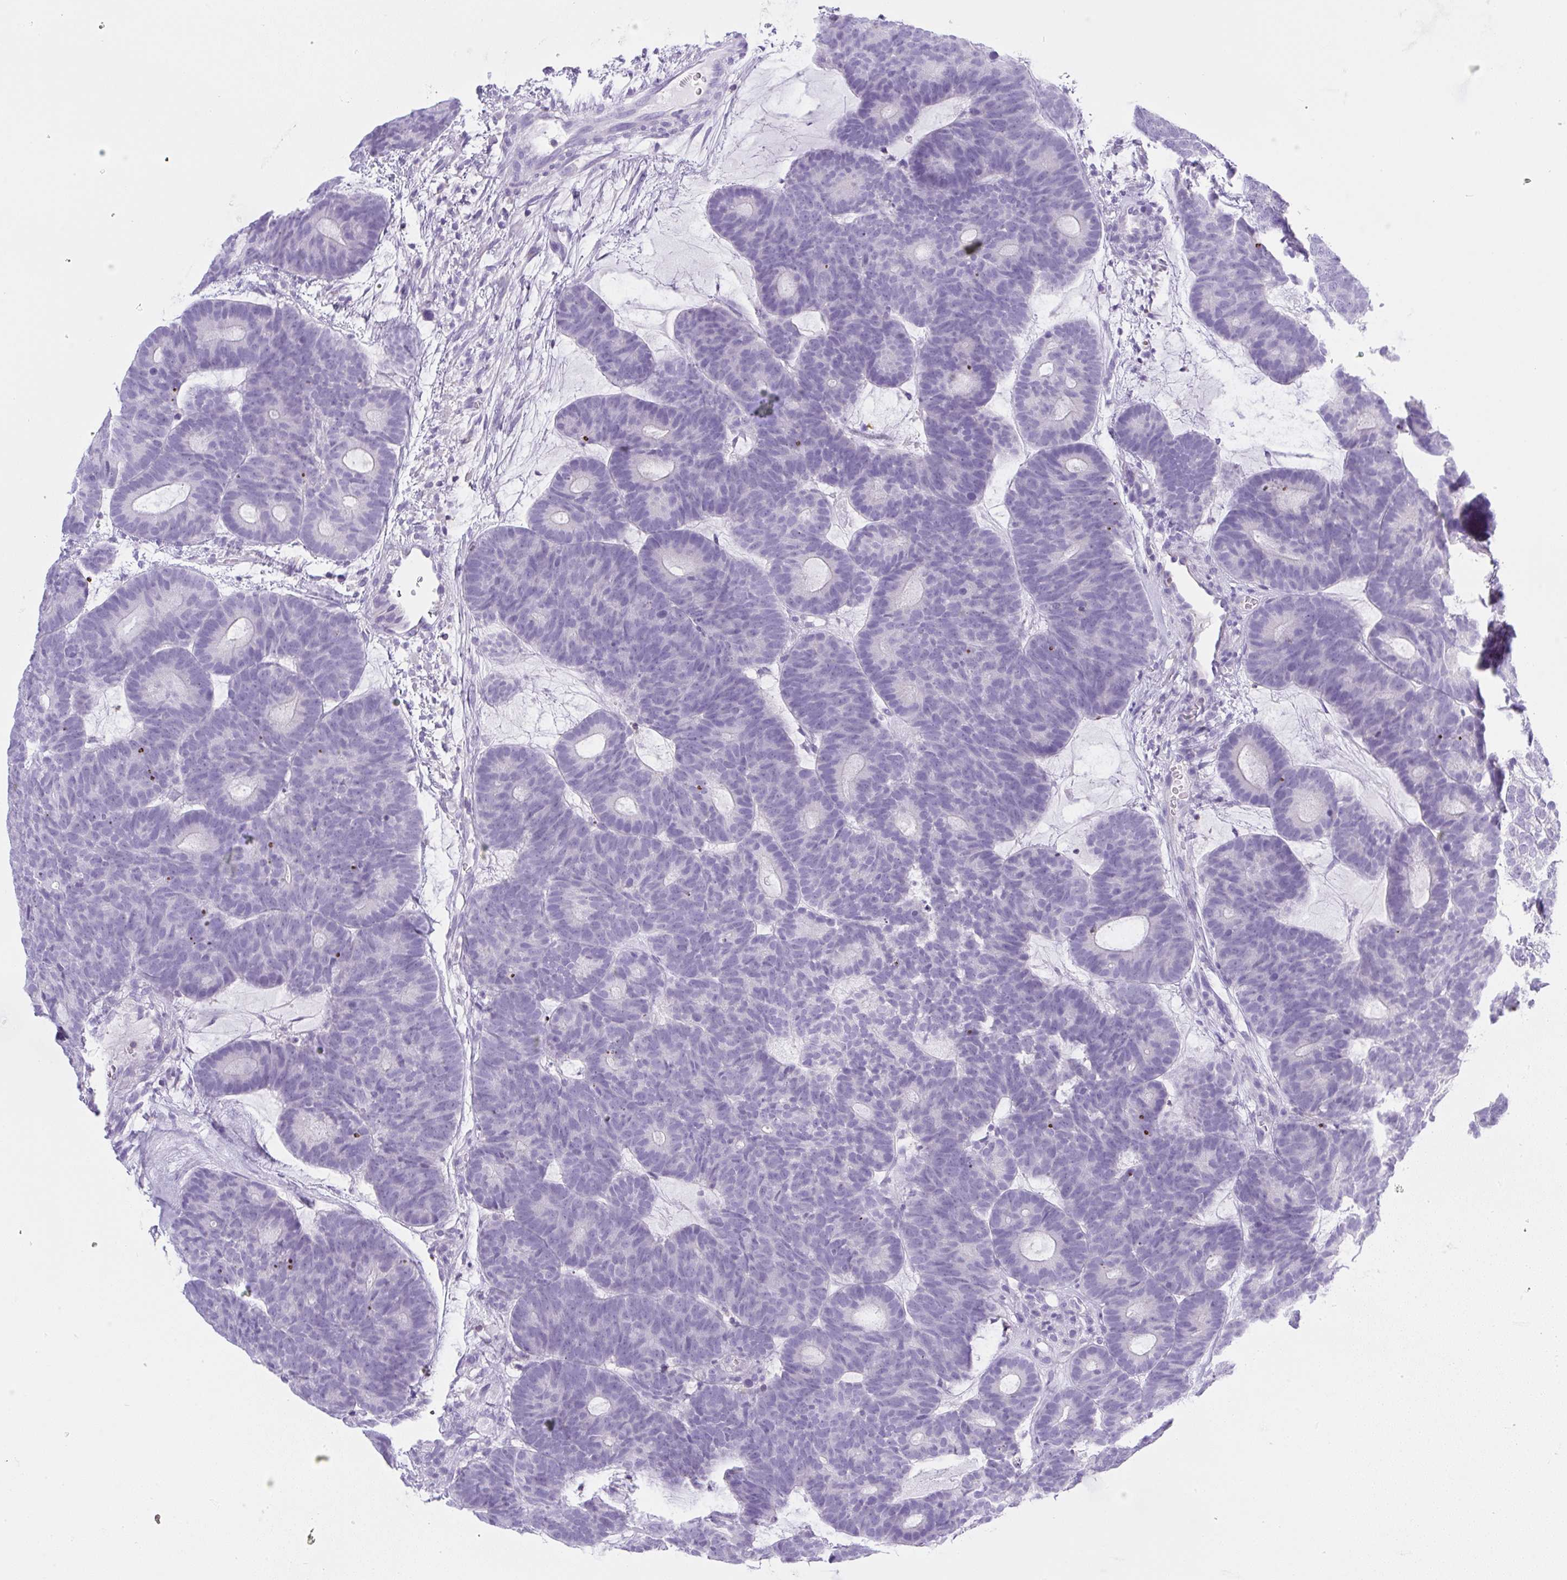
{"staining": {"intensity": "negative", "quantity": "none", "location": "none"}, "tissue": "head and neck cancer", "cell_type": "Tumor cells", "image_type": "cancer", "snomed": [{"axis": "morphology", "description": "Adenocarcinoma, NOS"}, {"axis": "topography", "description": "Head-Neck"}], "caption": "High power microscopy histopathology image of an immunohistochemistry histopathology image of head and neck cancer, revealing no significant expression in tumor cells.", "gene": "PIP5KL1", "patient": {"sex": "female", "age": 81}}